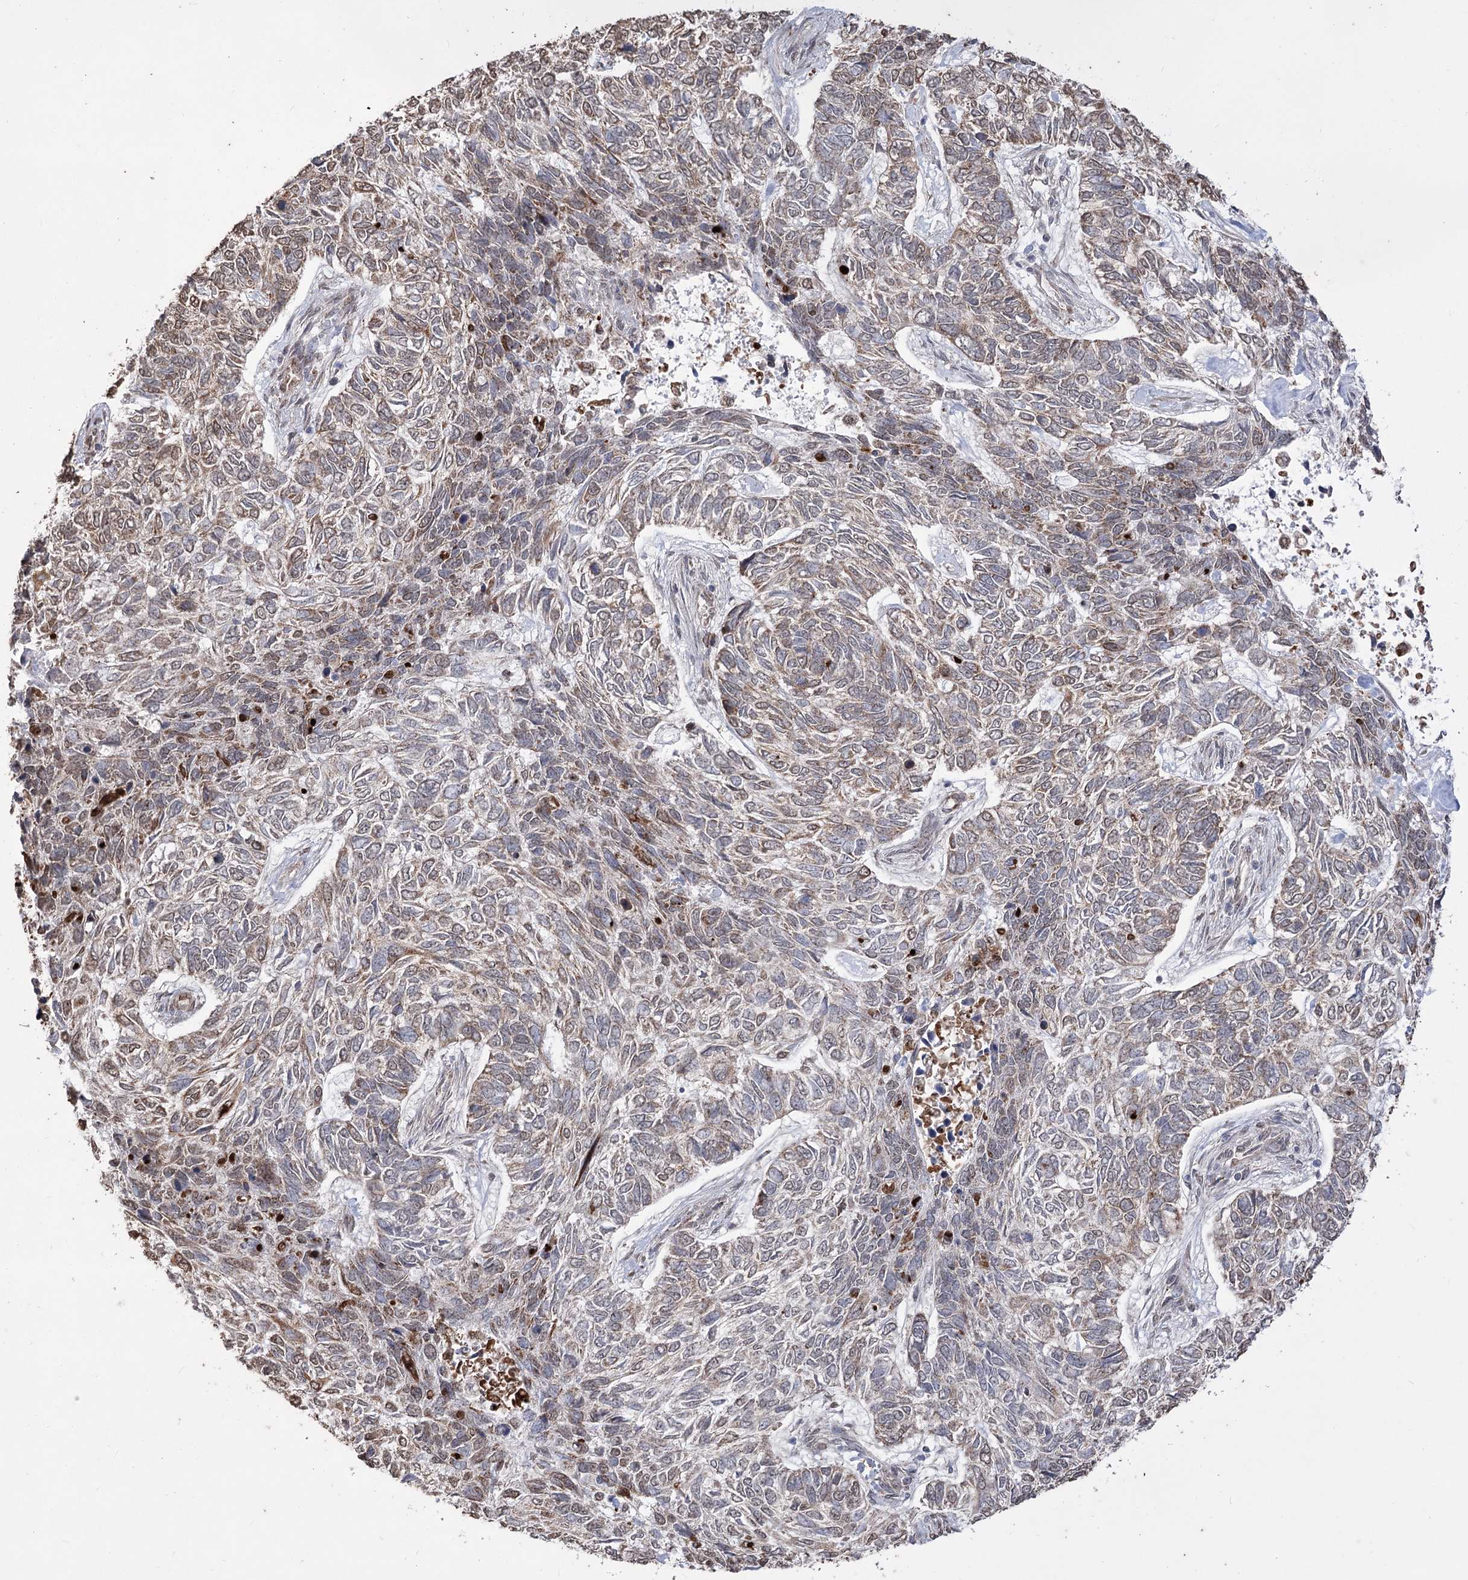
{"staining": {"intensity": "weak", "quantity": ">75%", "location": "cytoplasmic/membranous"}, "tissue": "skin cancer", "cell_type": "Tumor cells", "image_type": "cancer", "snomed": [{"axis": "morphology", "description": "Basal cell carcinoma"}, {"axis": "topography", "description": "Skin"}], "caption": "Immunohistochemical staining of human skin basal cell carcinoma reveals low levels of weak cytoplasmic/membranous positivity in about >75% of tumor cells. (brown staining indicates protein expression, while blue staining denotes nuclei).", "gene": "ZSCAN23", "patient": {"sex": "female", "age": 65}}